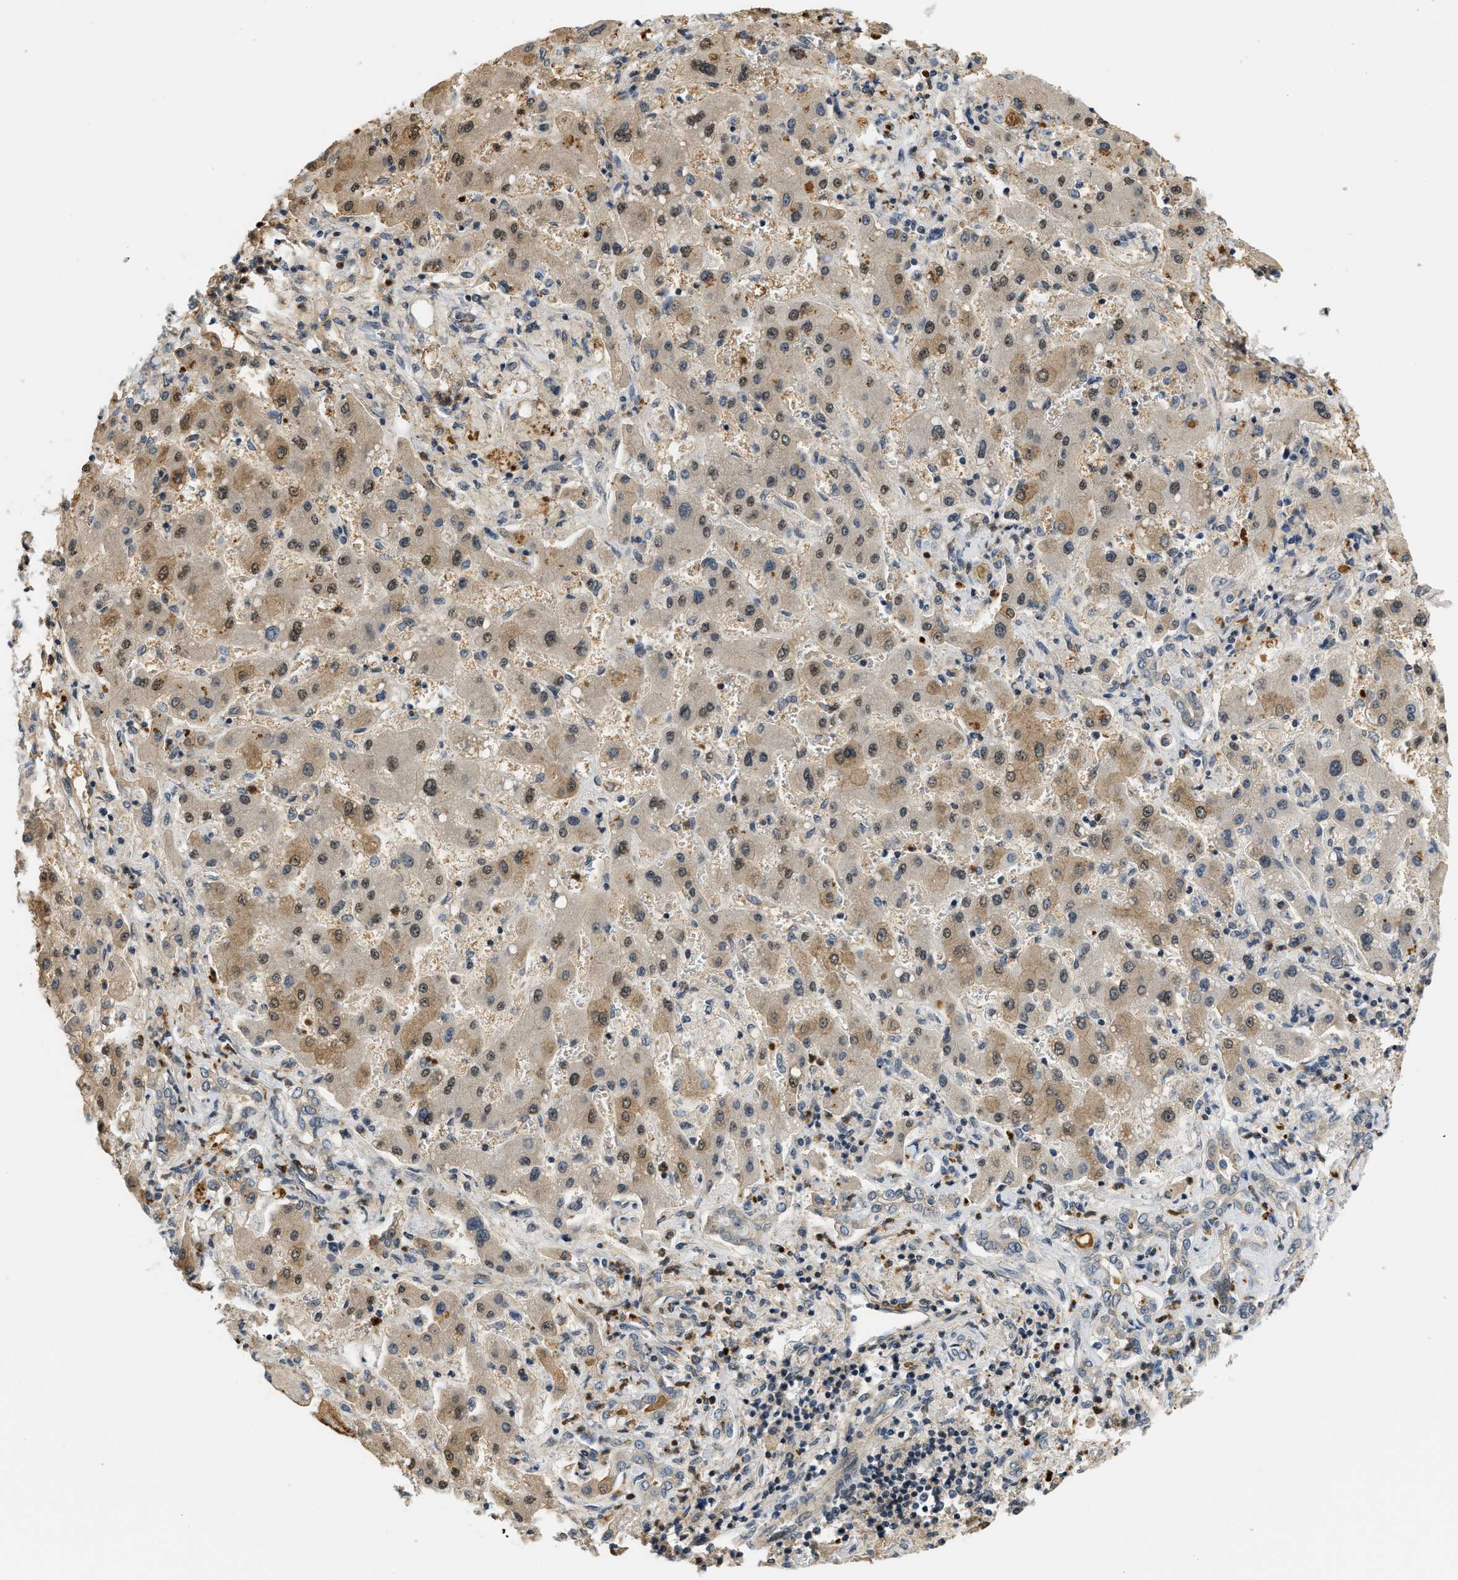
{"staining": {"intensity": "moderate", "quantity": ">75%", "location": "cytoplasmic/membranous,nuclear"}, "tissue": "liver cancer", "cell_type": "Tumor cells", "image_type": "cancer", "snomed": [{"axis": "morphology", "description": "Cholangiocarcinoma"}, {"axis": "topography", "description": "Liver"}], "caption": "DAB (3,3'-diaminobenzidine) immunohistochemical staining of human liver cholangiocarcinoma reveals moderate cytoplasmic/membranous and nuclear protein expression in about >75% of tumor cells.", "gene": "KMT2A", "patient": {"sex": "male", "age": 50}}